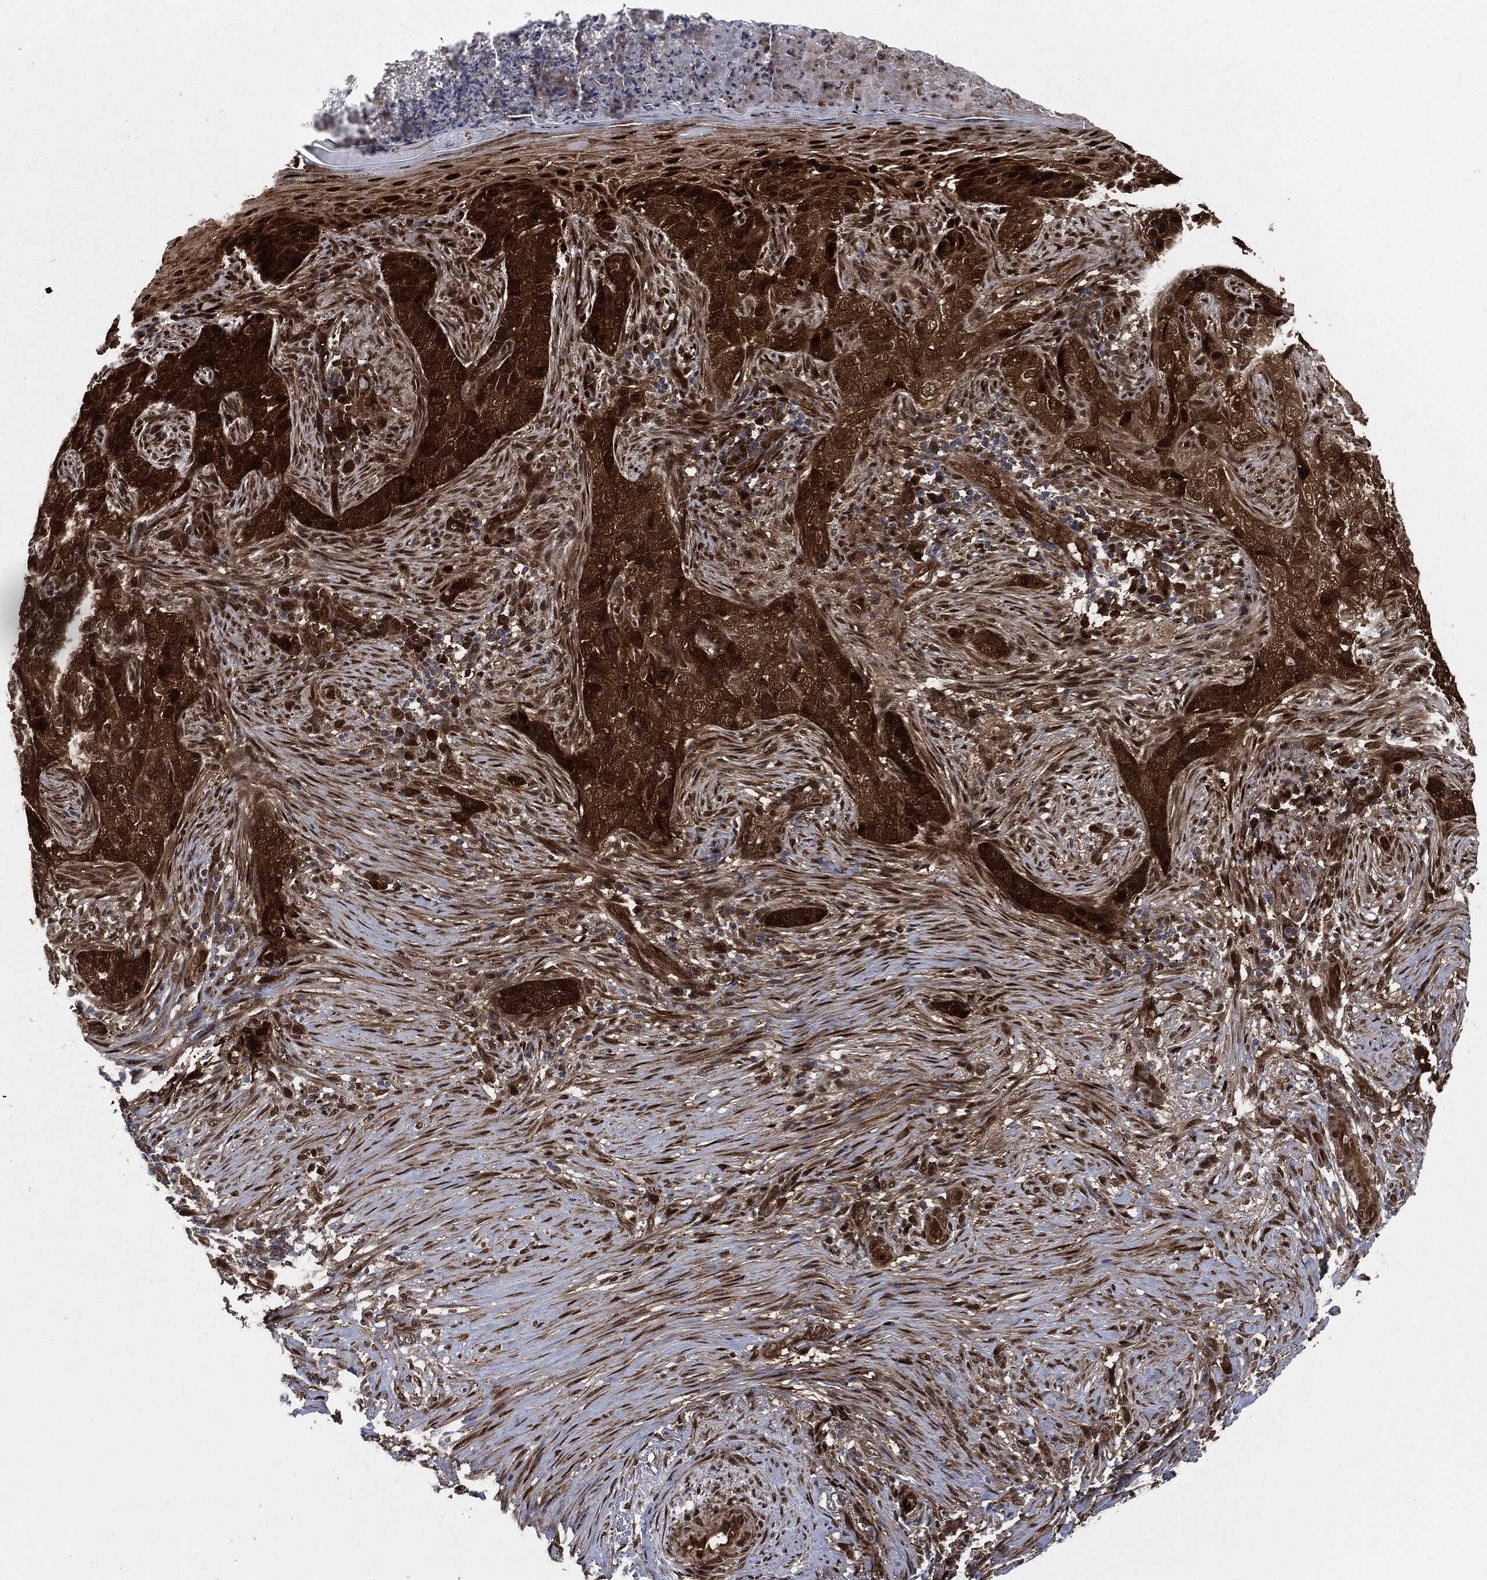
{"staining": {"intensity": "strong", "quantity": "25%-75%", "location": "cytoplasmic/membranous,nuclear"}, "tissue": "skin cancer", "cell_type": "Tumor cells", "image_type": "cancer", "snomed": [{"axis": "morphology", "description": "Squamous cell carcinoma, NOS"}, {"axis": "topography", "description": "Skin"}], "caption": "Human squamous cell carcinoma (skin) stained with a protein marker demonstrates strong staining in tumor cells.", "gene": "DCTN1", "patient": {"sex": "male", "age": 88}}